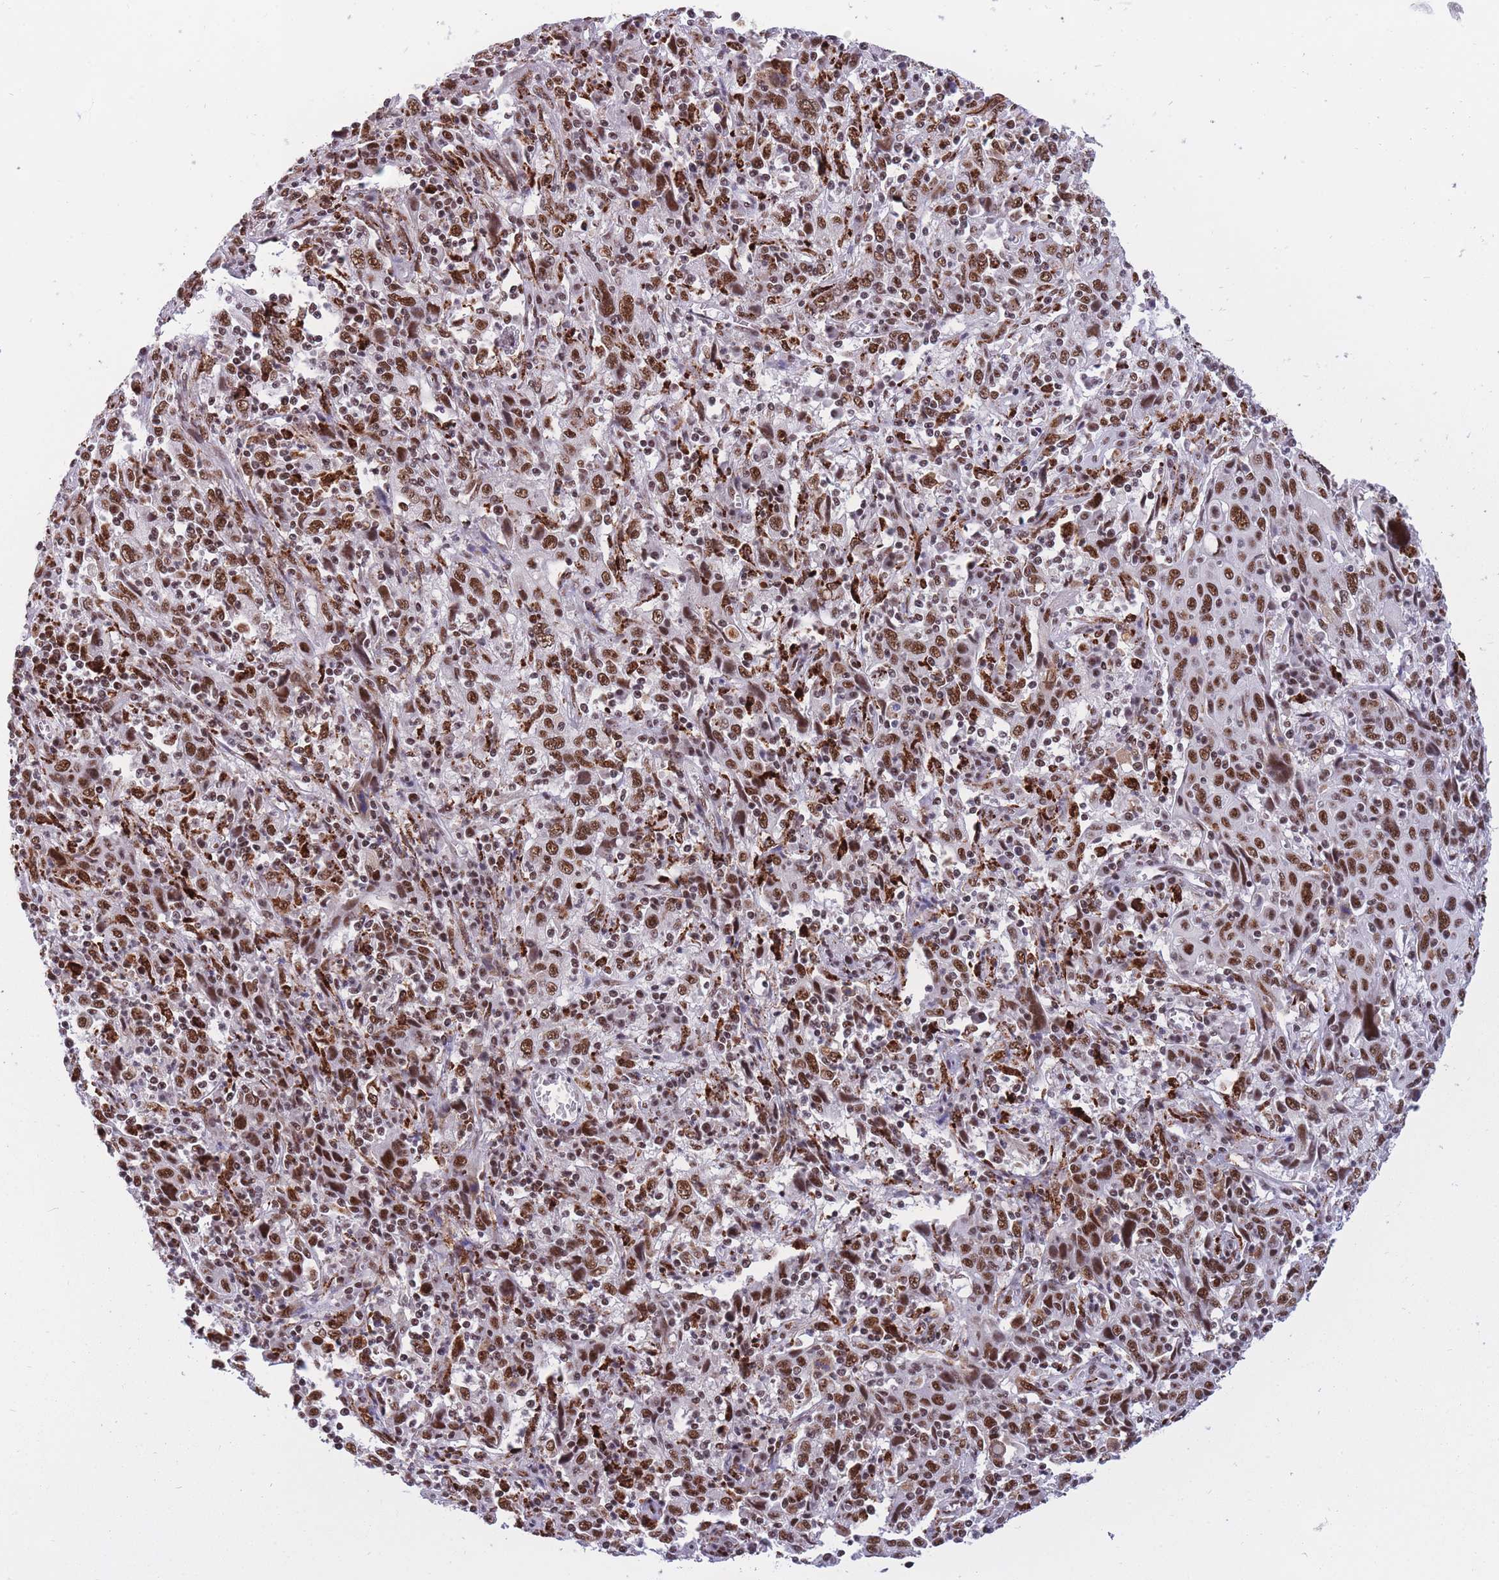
{"staining": {"intensity": "strong", "quantity": ">75%", "location": "nuclear"}, "tissue": "cervical cancer", "cell_type": "Tumor cells", "image_type": "cancer", "snomed": [{"axis": "morphology", "description": "Squamous cell carcinoma, NOS"}, {"axis": "topography", "description": "Cervix"}], "caption": "DAB immunohistochemical staining of cervical squamous cell carcinoma reveals strong nuclear protein expression in about >75% of tumor cells.", "gene": "PRPF19", "patient": {"sex": "female", "age": 46}}